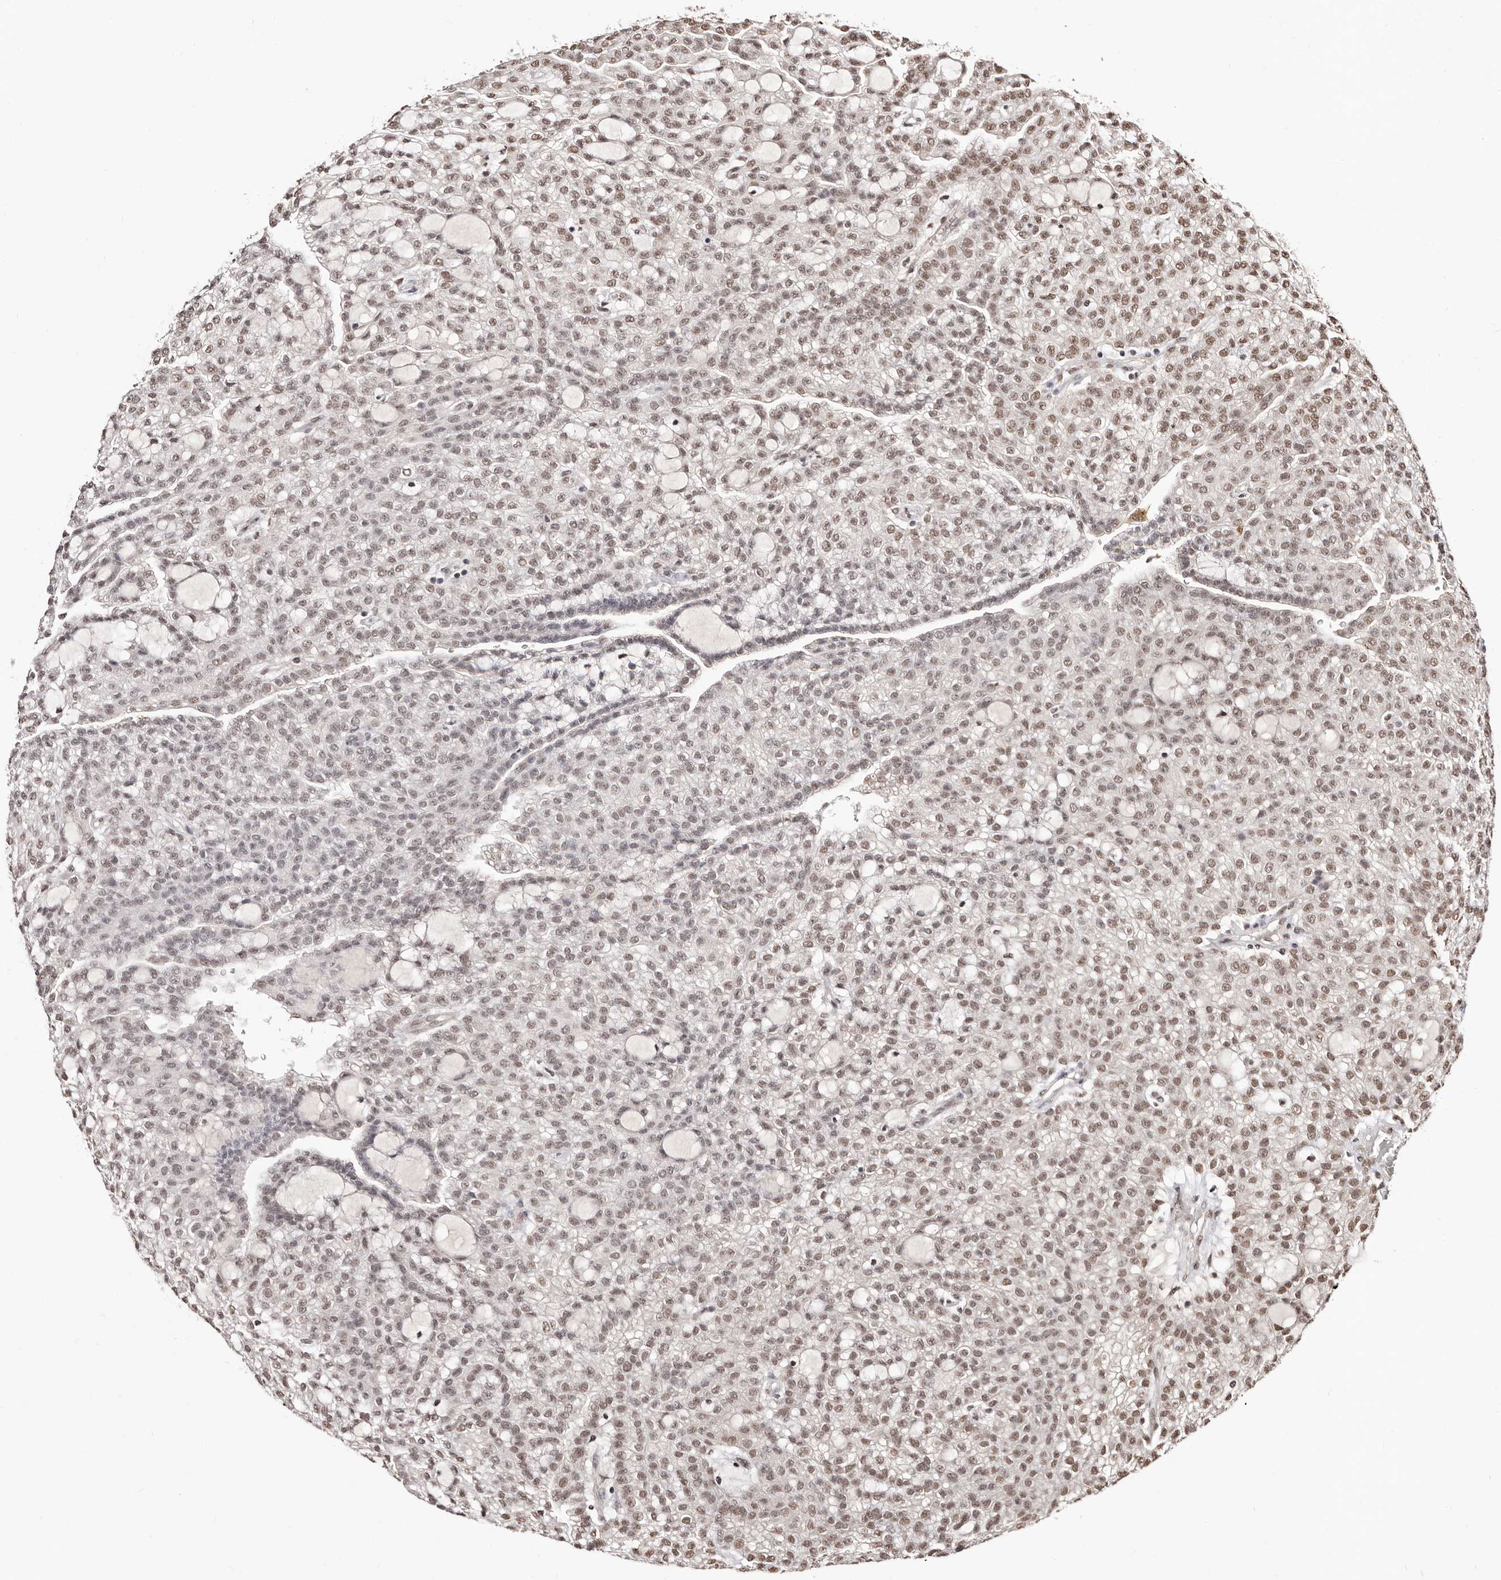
{"staining": {"intensity": "moderate", "quantity": ">75%", "location": "nuclear"}, "tissue": "renal cancer", "cell_type": "Tumor cells", "image_type": "cancer", "snomed": [{"axis": "morphology", "description": "Adenocarcinoma, NOS"}, {"axis": "topography", "description": "Kidney"}], "caption": "Protein expression analysis of human renal adenocarcinoma reveals moderate nuclear positivity in about >75% of tumor cells.", "gene": "BICRAL", "patient": {"sex": "male", "age": 63}}